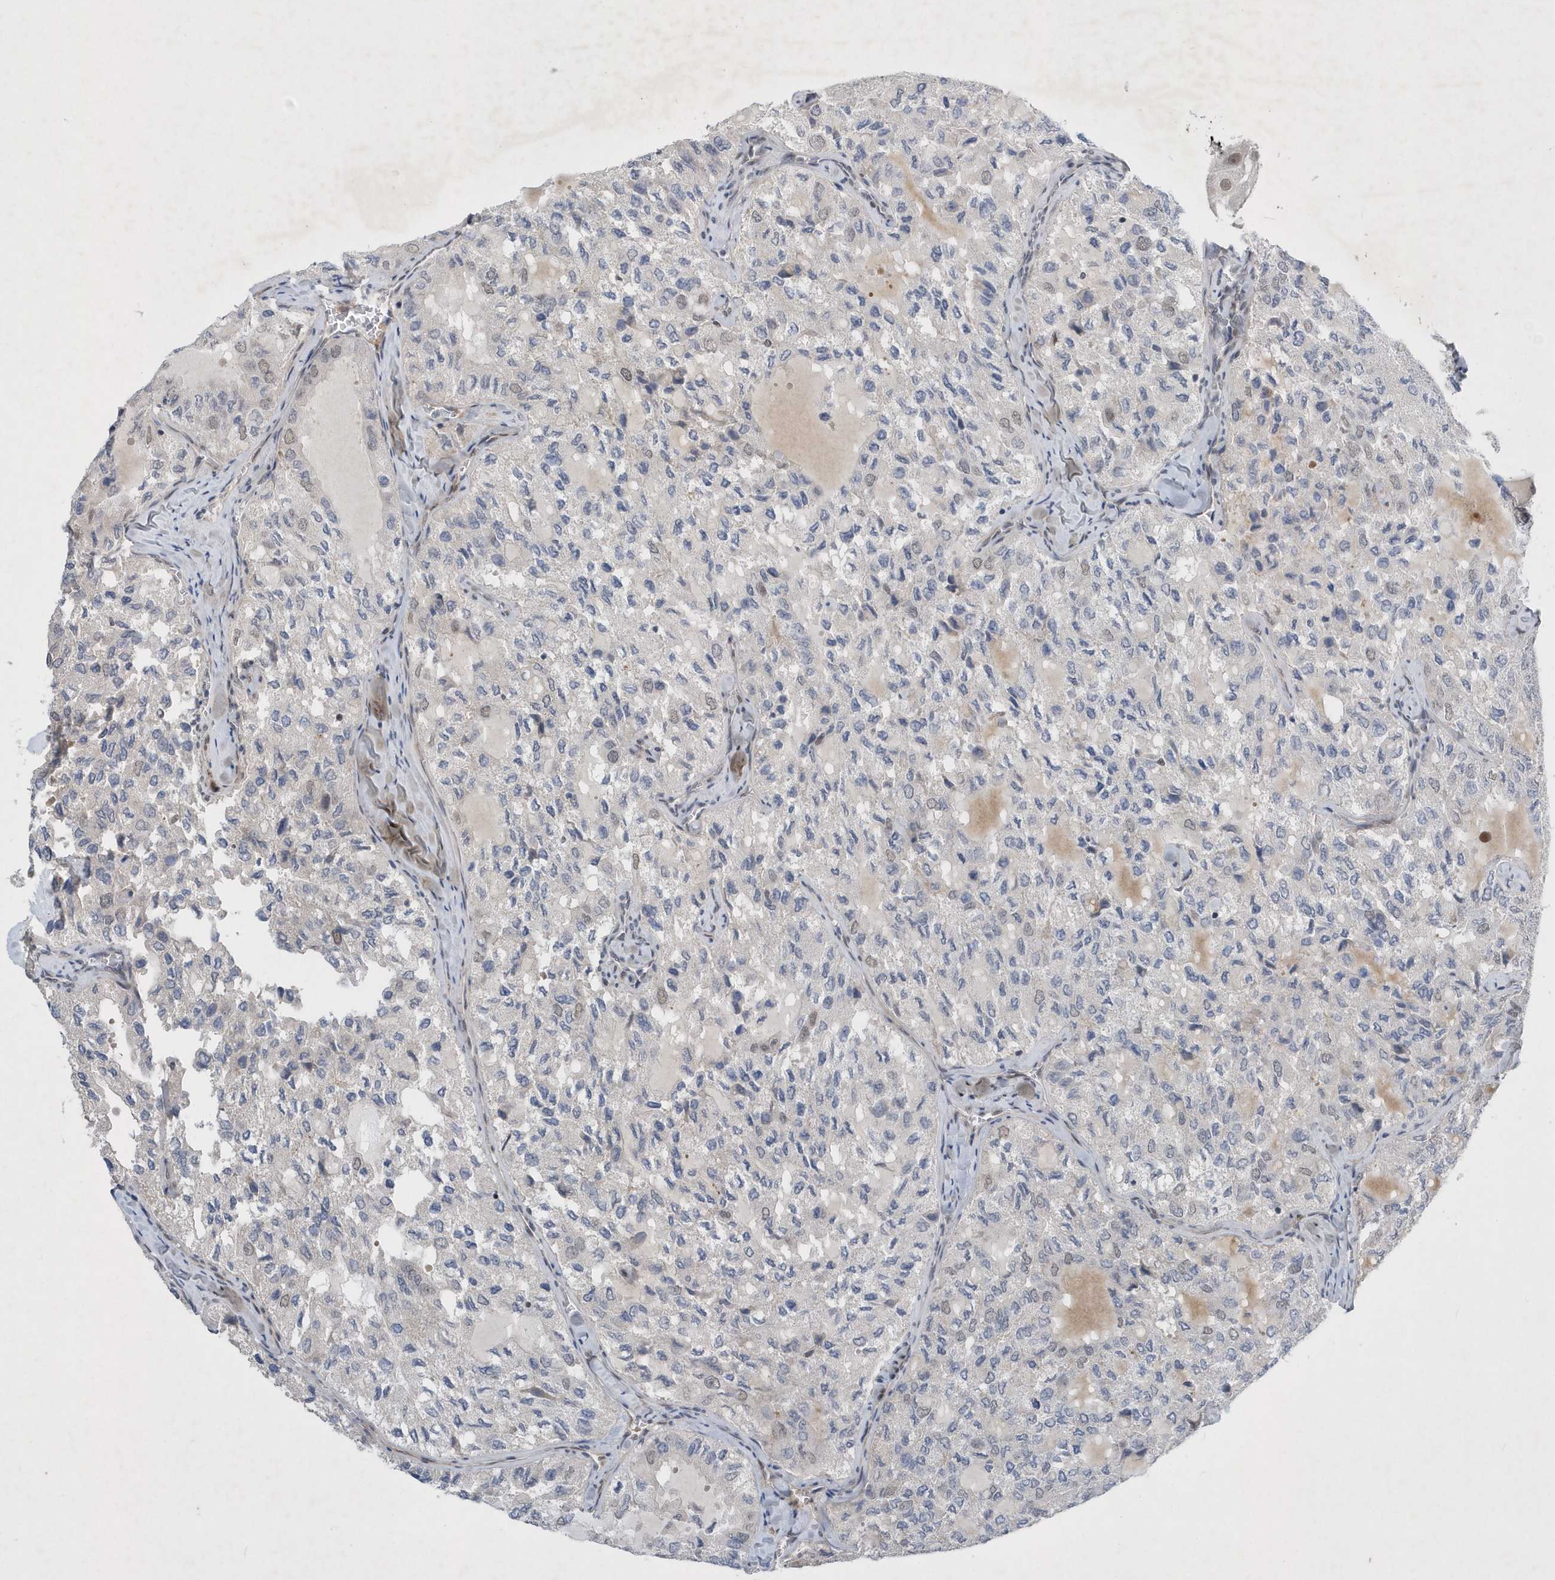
{"staining": {"intensity": "weak", "quantity": "<25%", "location": "nuclear"}, "tissue": "thyroid cancer", "cell_type": "Tumor cells", "image_type": "cancer", "snomed": [{"axis": "morphology", "description": "Follicular adenoma carcinoma, NOS"}, {"axis": "topography", "description": "Thyroid gland"}], "caption": "Immunohistochemistry micrograph of thyroid follicular adenoma carcinoma stained for a protein (brown), which demonstrates no expression in tumor cells. Brightfield microscopy of IHC stained with DAB (3,3'-diaminobenzidine) (brown) and hematoxylin (blue), captured at high magnification.", "gene": "FAM217A", "patient": {"sex": "male", "age": 75}}